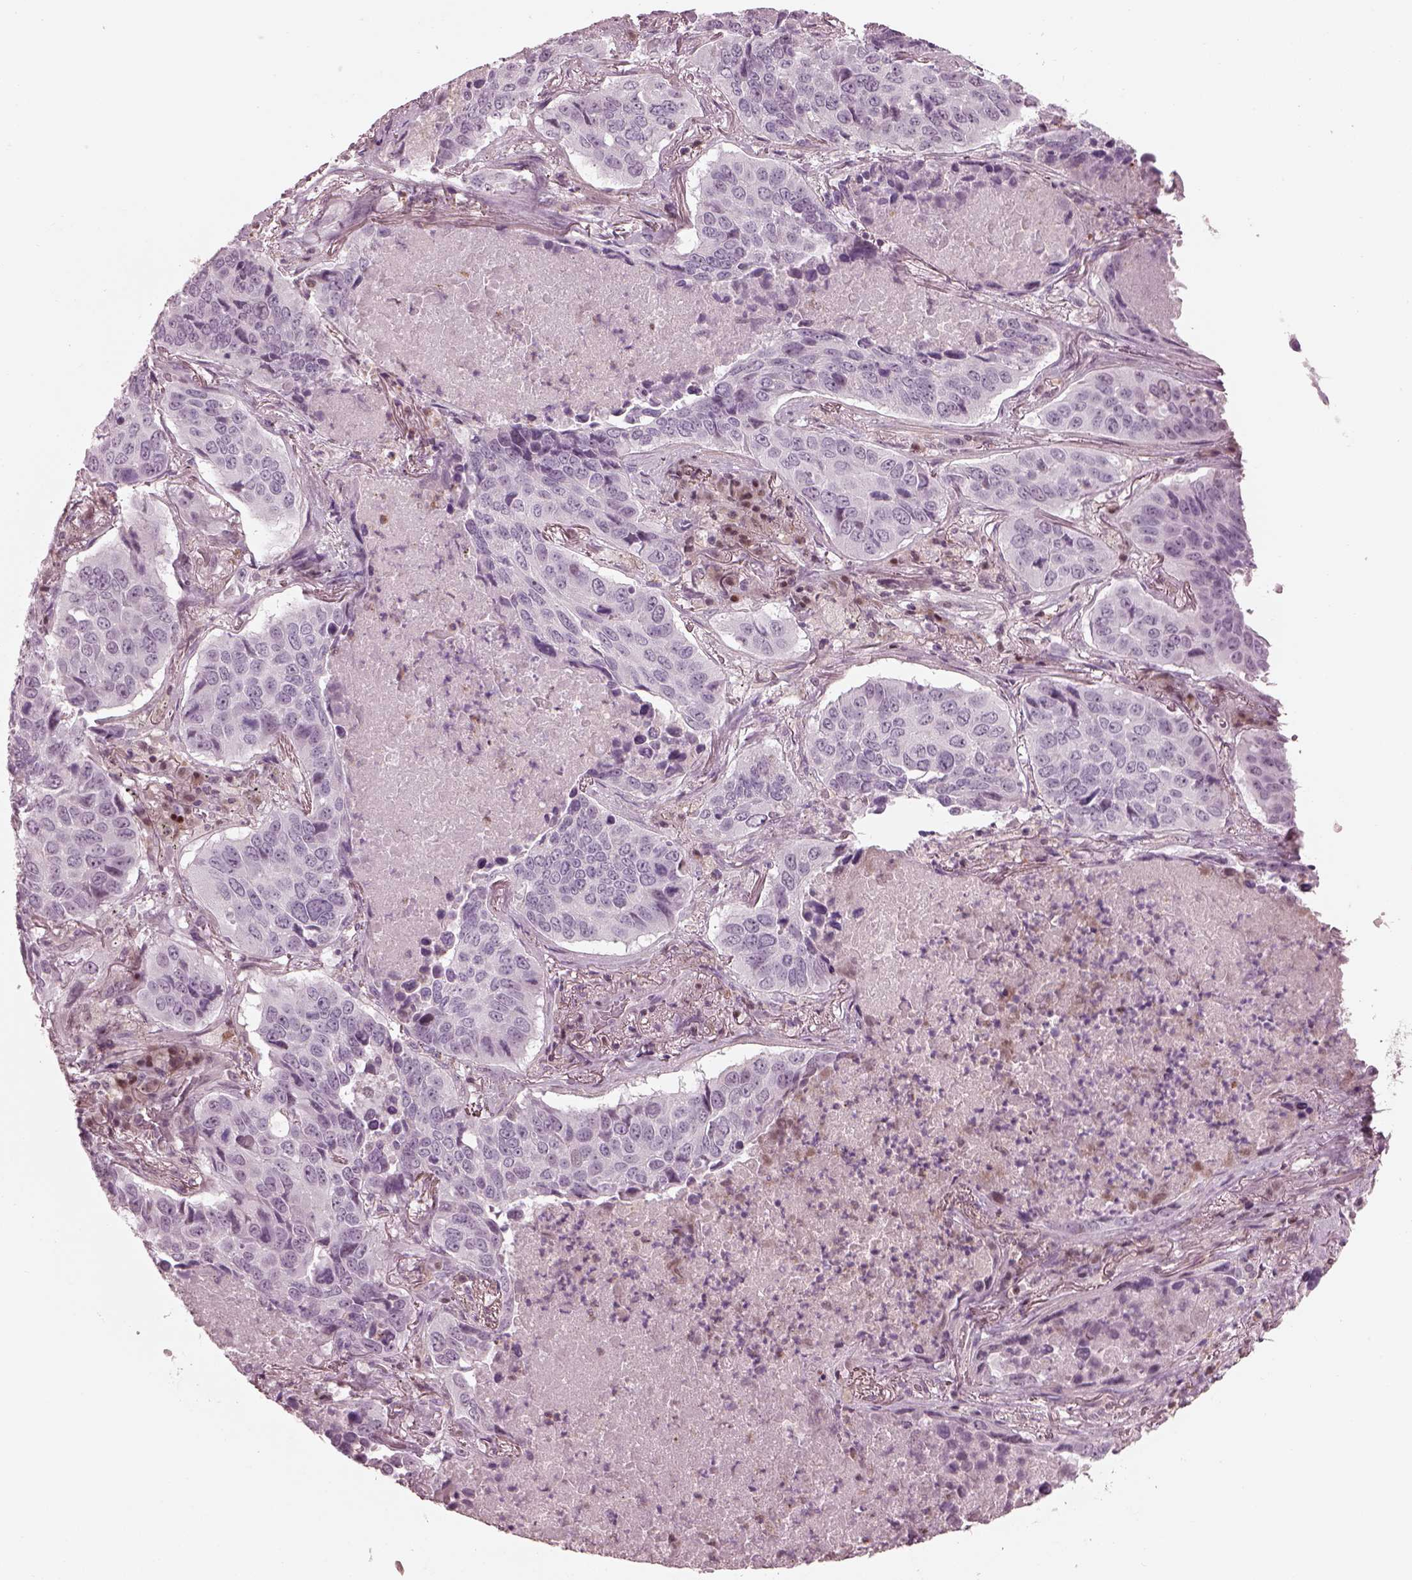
{"staining": {"intensity": "negative", "quantity": "none", "location": "none"}, "tissue": "lung cancer", "cell_type": "Tumor cells", "image_type": "cancer", "snomed": [{"axis": "morphology", "description": "Normal tissue, NOS"}, {"axis": "morphology", "description": "Squamous cell carcinoma, NOS"}, {"axis": "topography", "description": "Bronchus"}, {"axis": "topography", "description": "Lung"}], "caption": "A high-resolution micrograph shows IHC staining of lung cancer (squamous cell carcinoma), which exhibits no significant expression in tumor cells.", "gene": "BFSP1", "patient": {"sex": "male", "age": 64}}